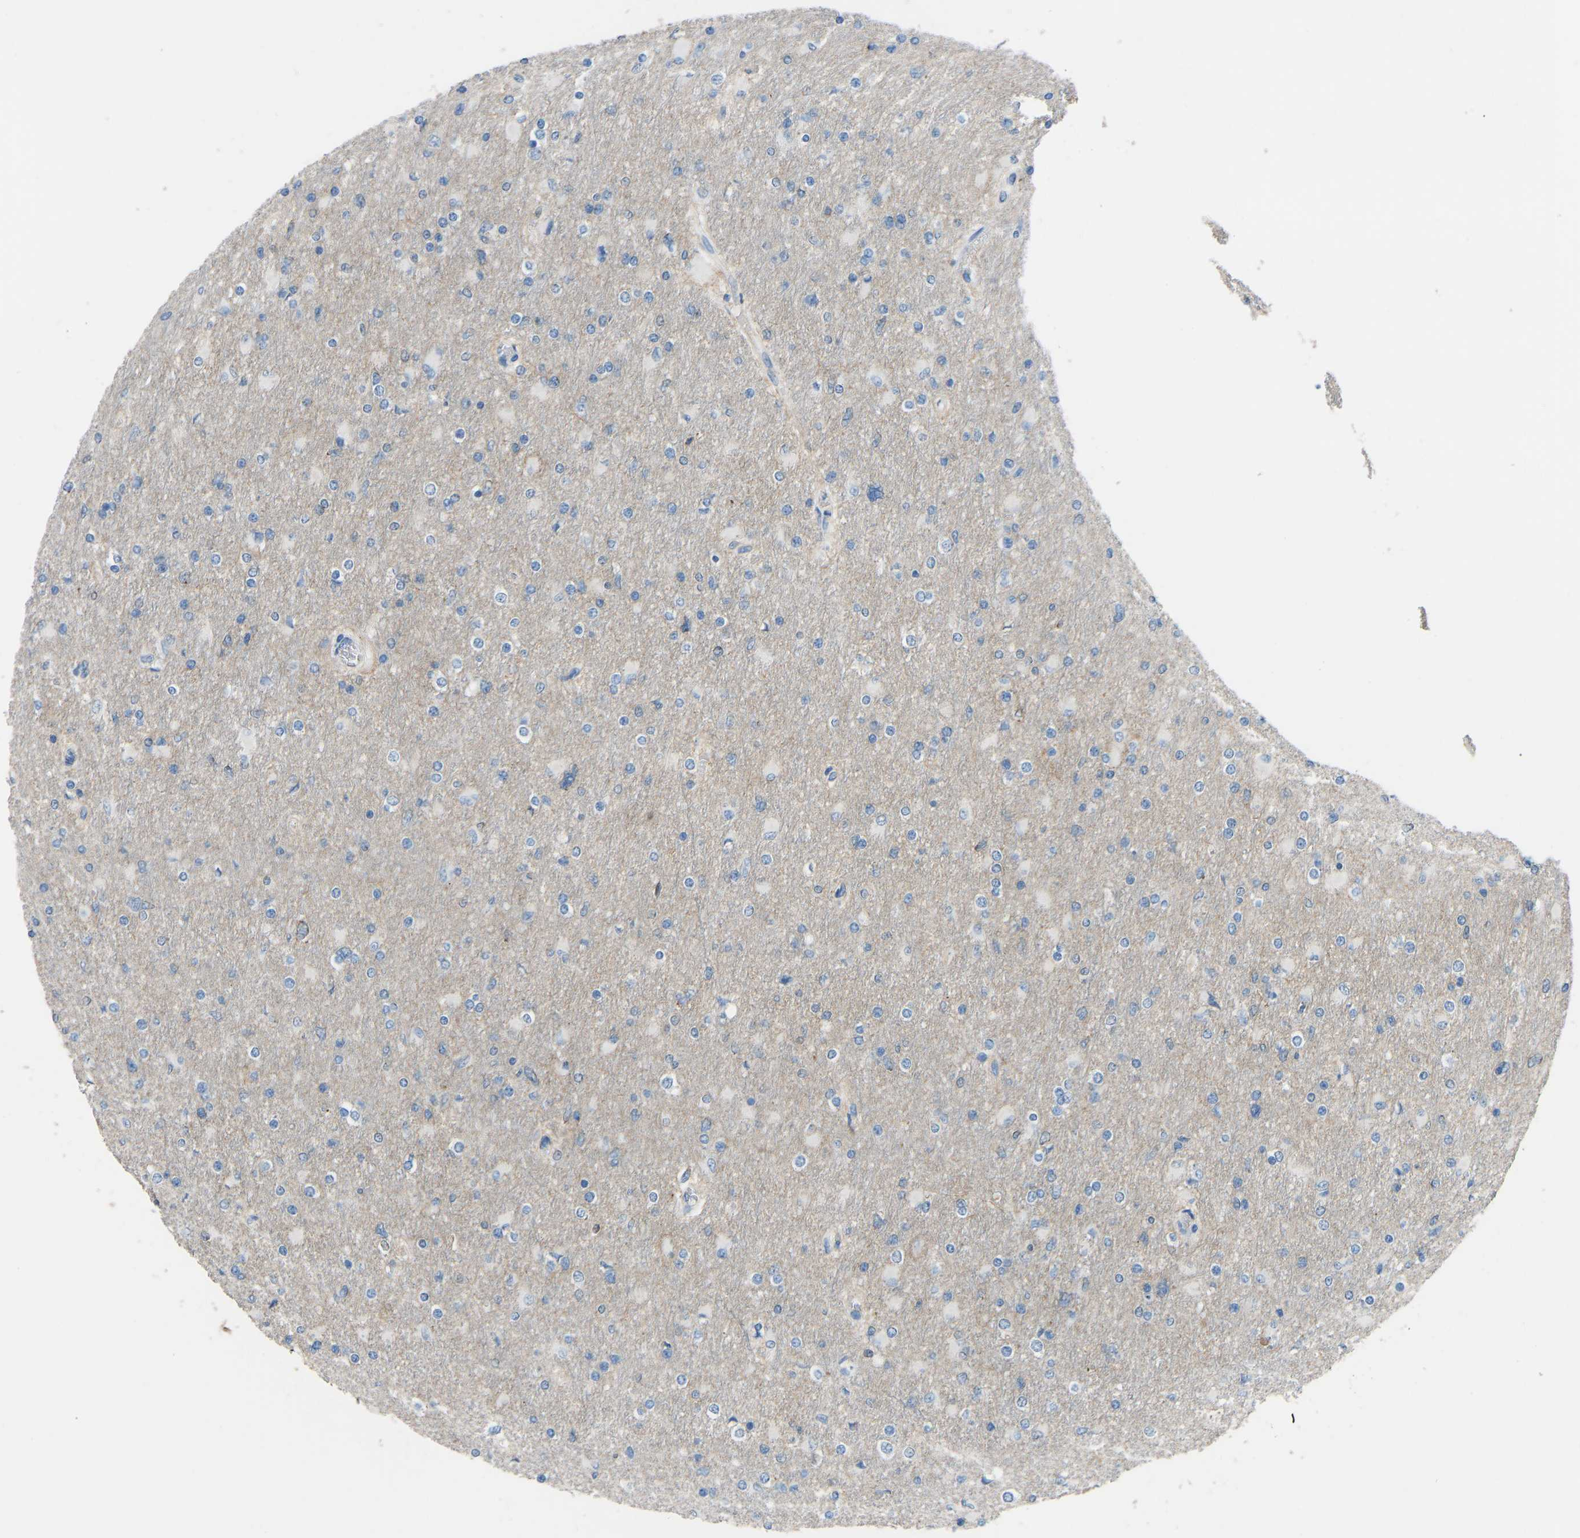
{"staining": {"intensity": "negative", "quantity": "none", "location": "none"}, "tissue": "glioma", "cell_type": "Tumor cells", "image_type": "cancer", "snomed": [{"axis": "morphology", "description": "Glioma, malignant, High grade"}, {"axis": "topography", "description": "Cerebral cortex"}], "caption": "Immunohistochemistry (IHC) histopathology image of neoplastic tissue: human glioma stained with DAB (3,3'-diaminobenzidine) shows no significant protein expression in tumor cells.", "gene": "MYH10", "patient": {"sex": "female", "age": 36}}